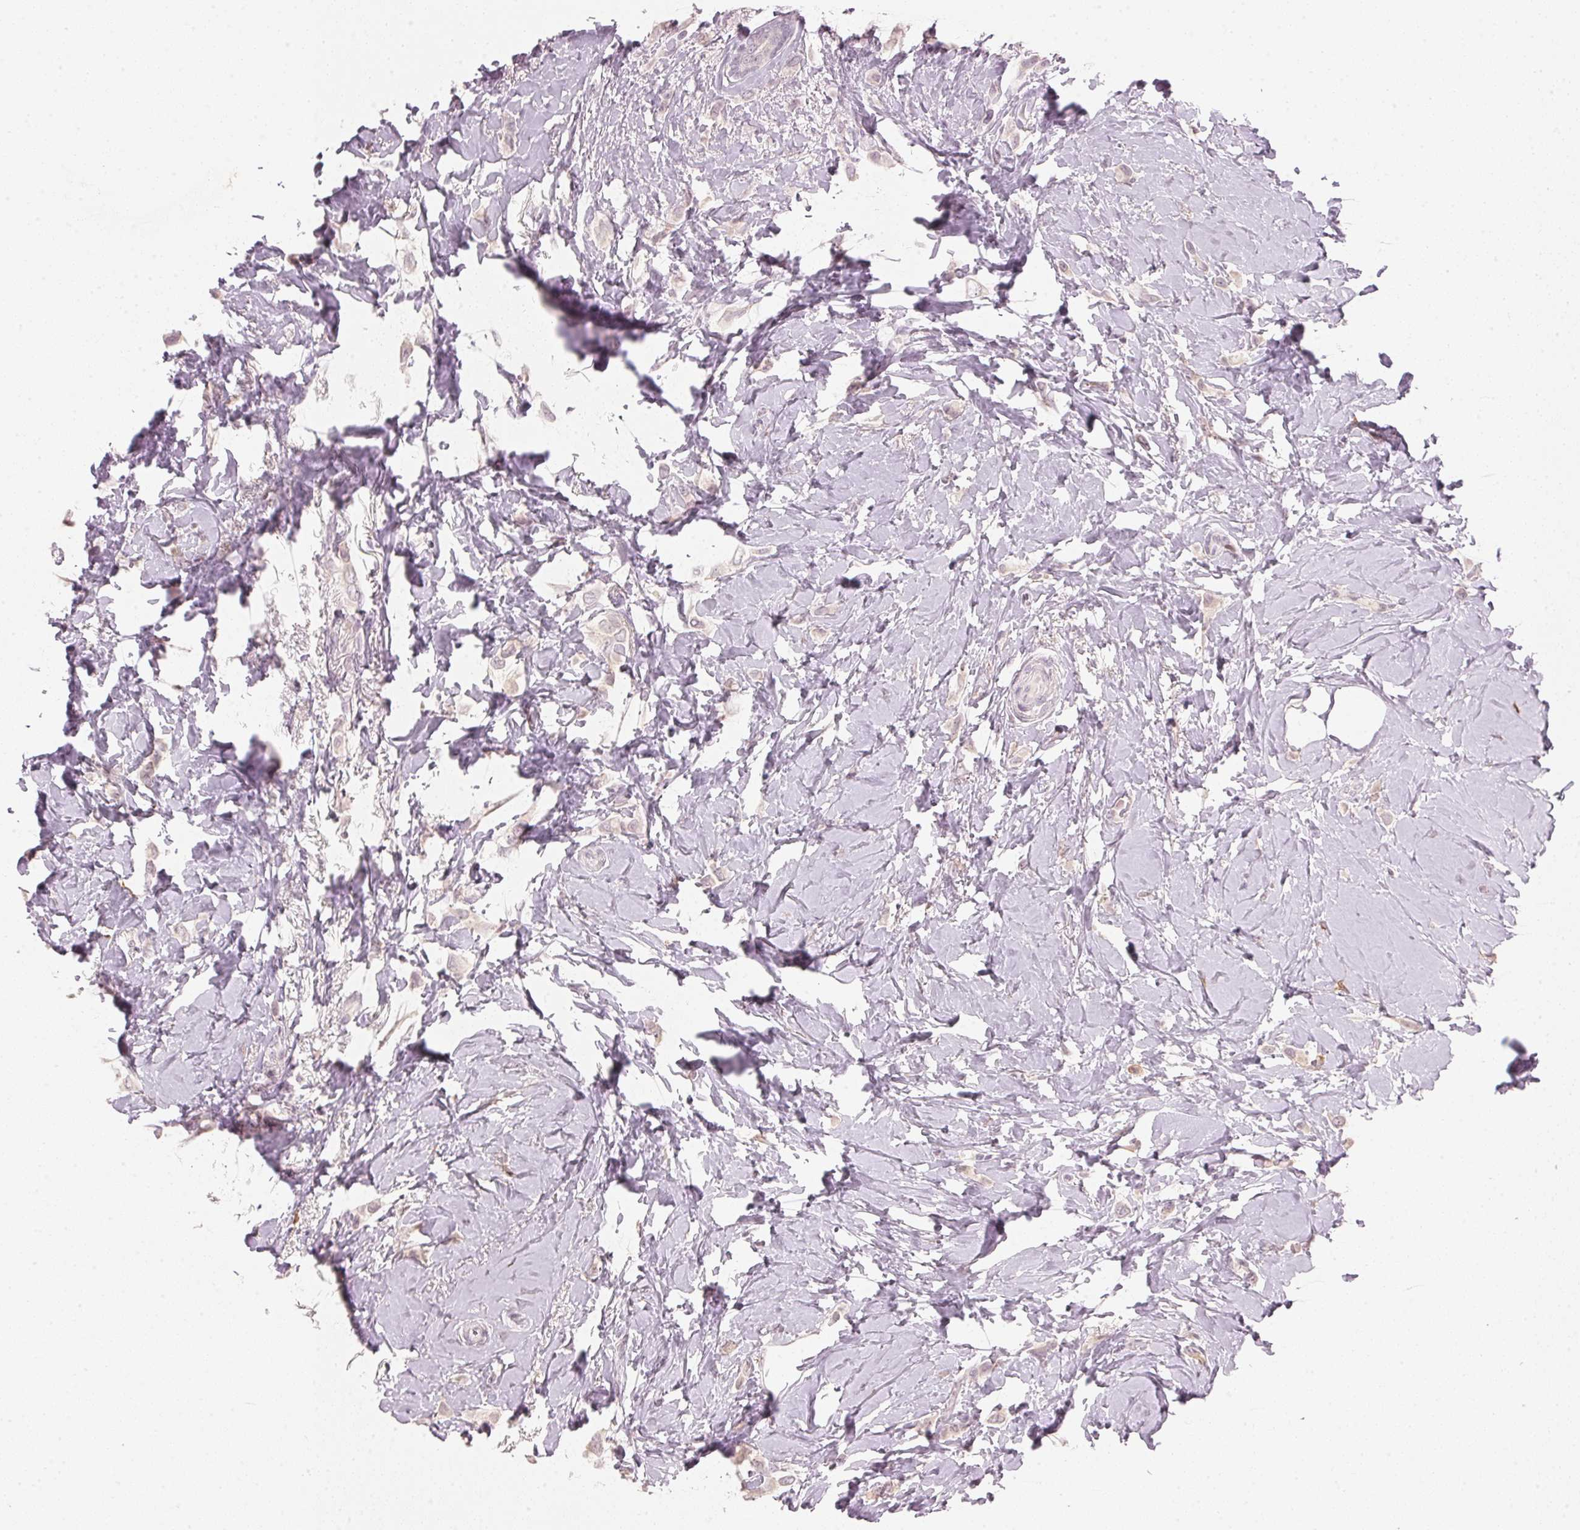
{"staining": {"intensity": "negative", "quantity": "none", "location": "none"}, "tissue": "breast cancer", "cell_type": "Tumor cells", "image_type": "cancer", "snomed": [{"axis": "morphology", "description": "Lobular carcinoma"}, {"axis": "topography", "description": "Breast"}], "caption": "Breast lobular carcinoma stained for a protein using IHC reveals no staining tumor cells.", "gene": "SFRP4", "patient": {"sex": "female", "age": 66}}